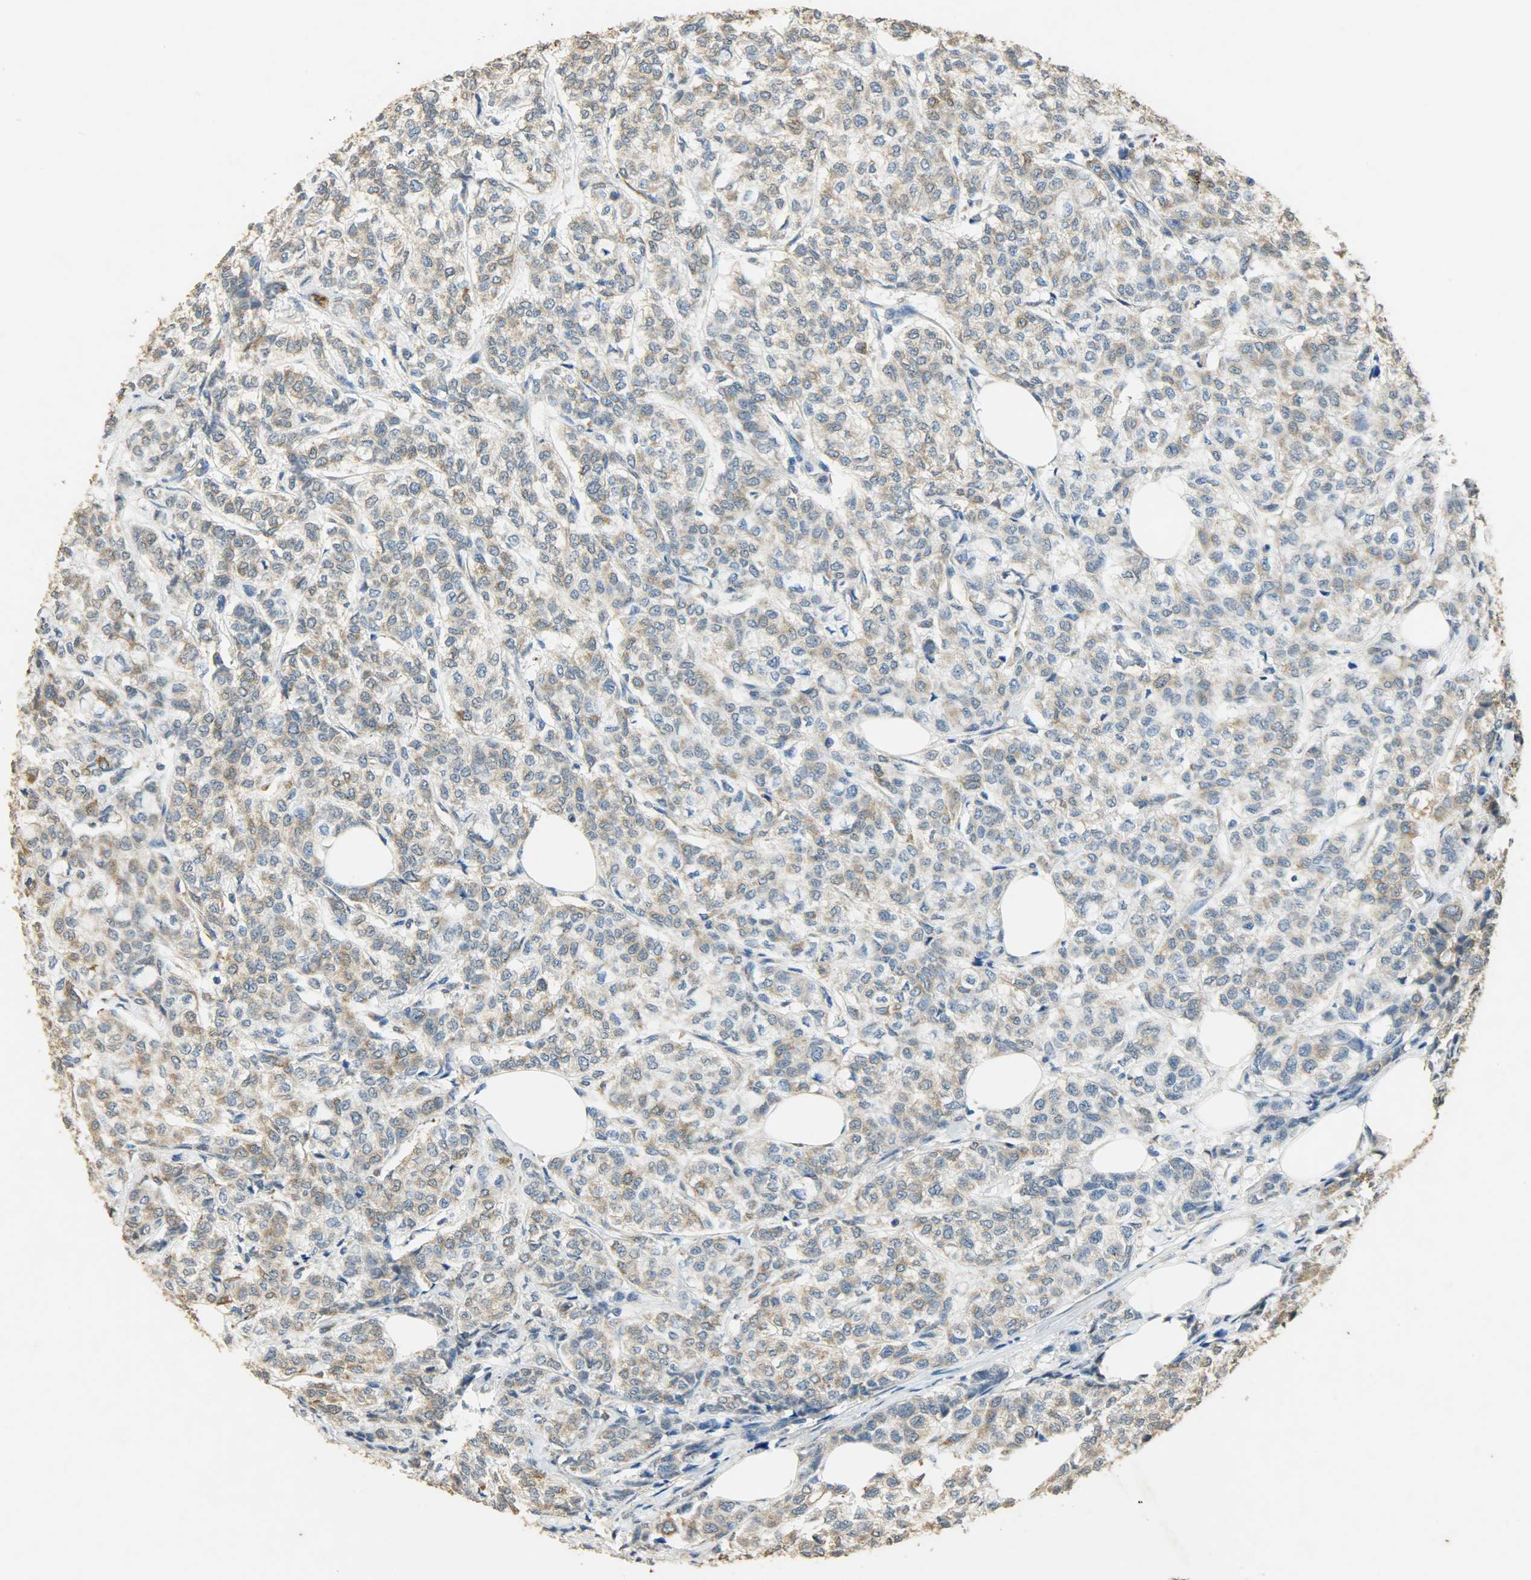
{"staining": {"intensity": "moderate", "quantity": "25%-75%", "location": "cytoplasmic/membranous"}, "tissue": "breast cancer", "cell_type": "Tumor cells", "image_type": "cancer", "snomed": [{"axis": "morphology", "description": "Lobular carcinoma"}, {"axis": "topography", "description": "Breast"}], "caption": "Lobular carcinoma (breast) stained with IHC shows moderate cytoplasmic/membranous staining in about 25%-75% of tumor cells.", "gene": "HSPA5", "patient": {"sex": "female", "age": 60}}